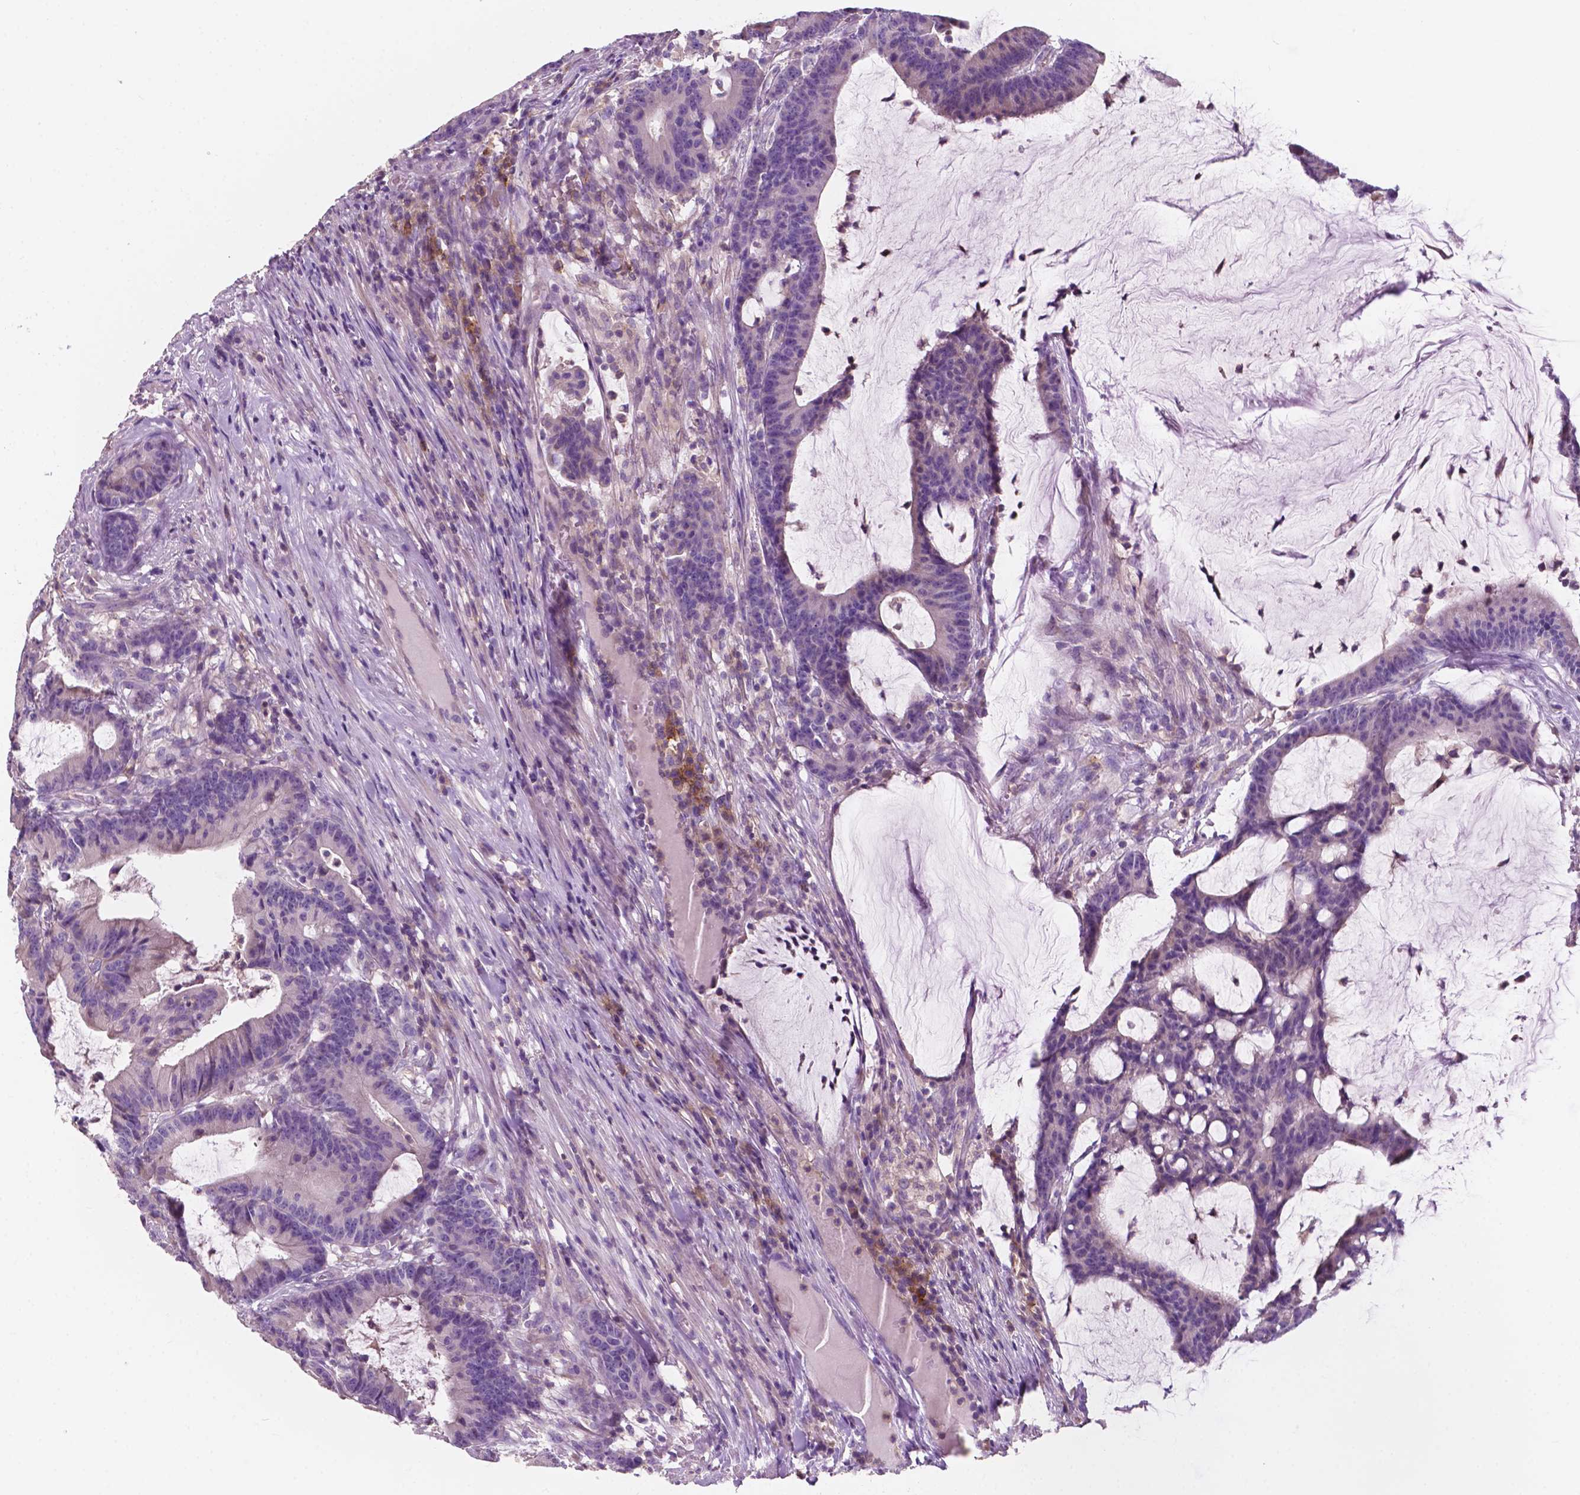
{"staining": {"intensity": "negative", "quantity": "none", "location": "none"}, "tissue": "colorectal cancer", "cell_type": "Tumor cells", "image_type": "cancer", "snomed": [{"axis": "morphology", "description": "Adenocarcinoma, NOS"}, {"axis": "topography", "description": "Colon"}], "caption": "A histopathology image of colorectal adenocarcinoma stained for a protein shows no brown staining in tumor cells. (DAB (3,3'-diaminobenzidine) IHC visualized using brightfield microscopy, high magnification).", "gene": "SEMA4A", "patient": {"sex": "female", "age": 78}}